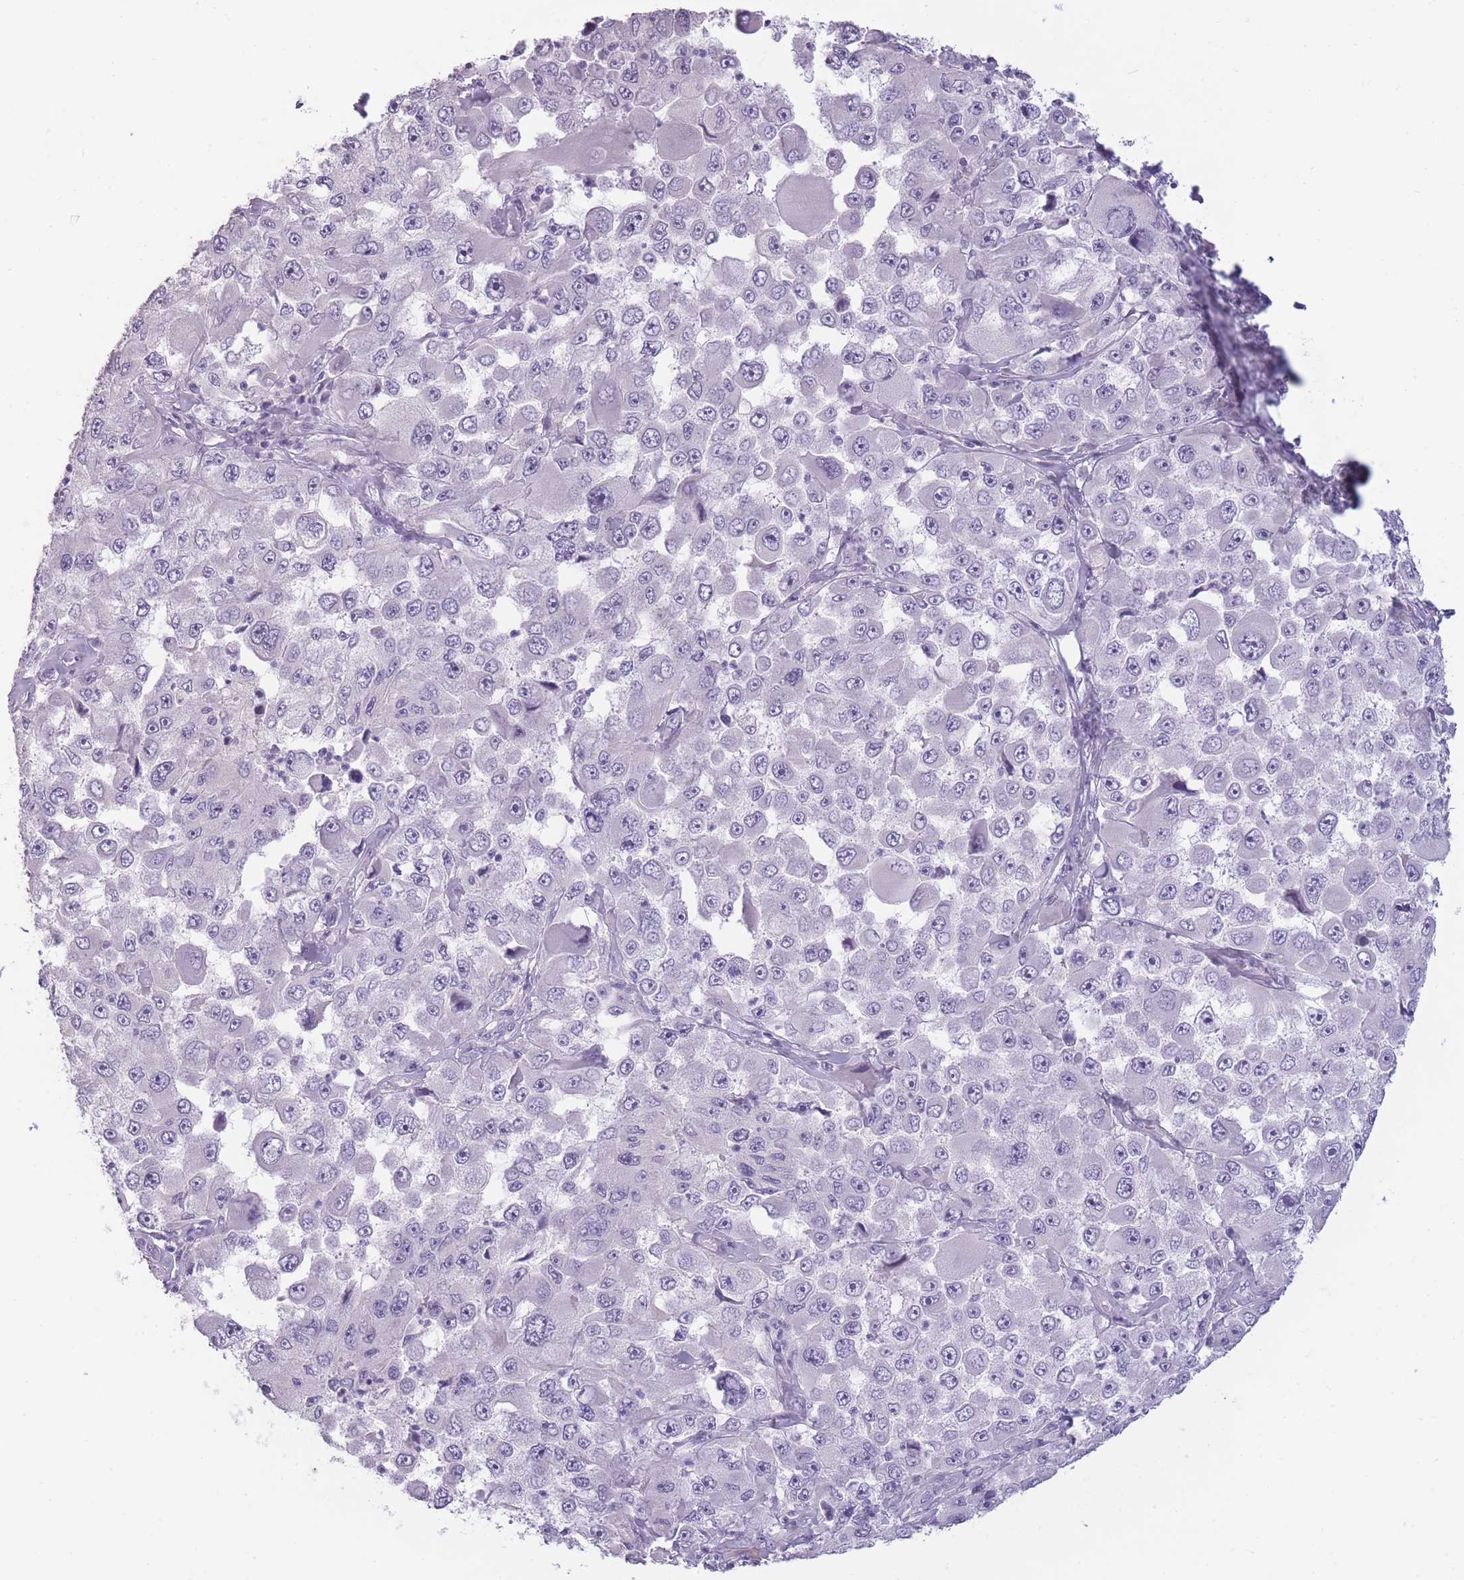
{"staining": {"intensity": "negative", "quantity": "none", "location": "none"}, "tissue": "melanoma", "cell_type": "Tumor cells", "image_type": "cancer", "snomed": [{"axis": "morphology", "description": "Malignant melanoma, Metastatic site"}, {"axis": "topography", "description": "Lymph node"}], "caption": "Immunohistochemistry photomicrograph of malignant melanoma (metastatic site) stained for a protein (brown), which shows no positivity in tumor cells.", "gene": "TMEM236", "patient": {"sex": "male", "age": 62}}